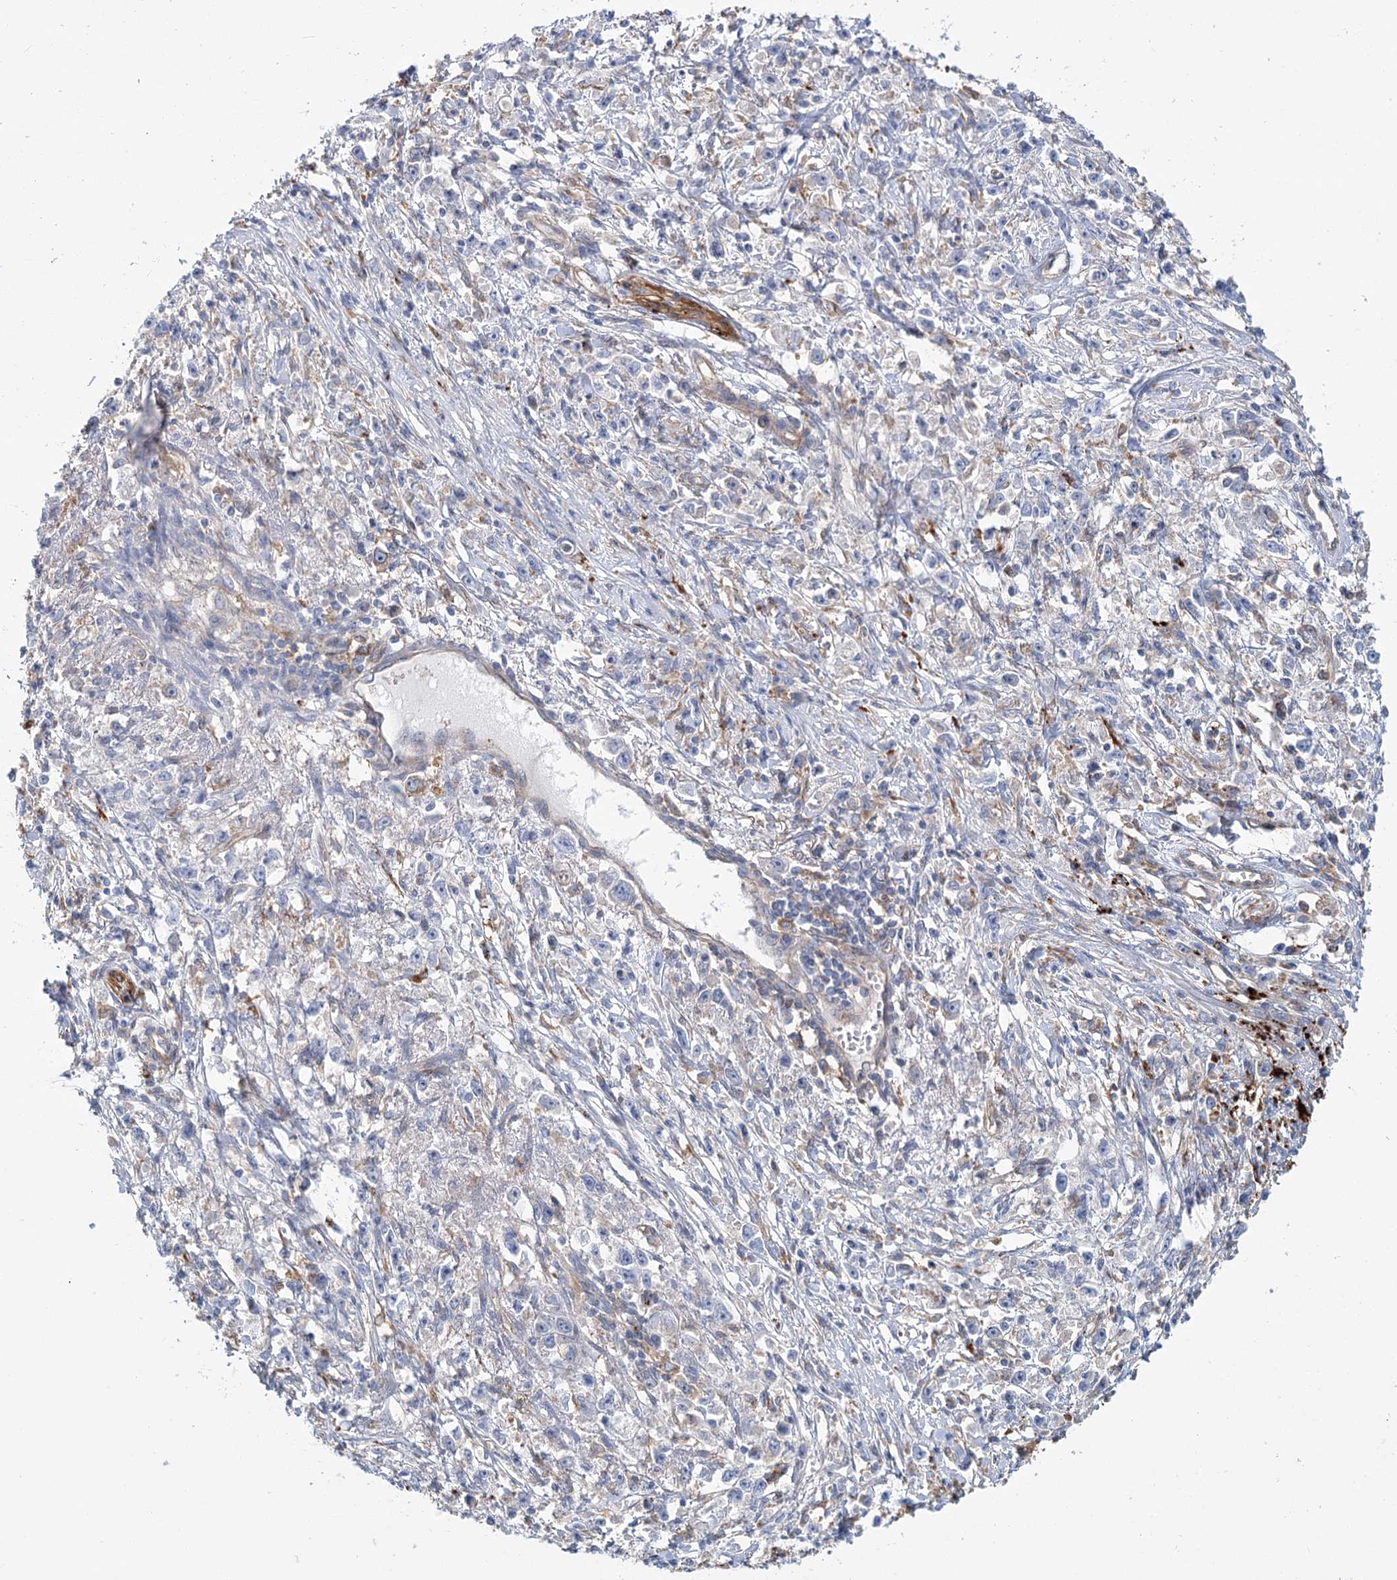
{"staining": {"intensity": "negative", "quantity": "none", "location": "none"}, "tissue": "stomach cancer", "cell_type": "Tumor cells", "image_type": "cancer", "snomed": [{"axis": "morphology", "description": "Adenocarcinoma, NOS"}, {"axis": "topography", "description": "Stomach"}], "caption": "This photomicrograph is of adenocarcinoma (stomach) stained with IHC to label a protein in brown with the nuclei are counter-stained blue. There is no staining in tumor cells.", "gene": "GUSB", "patient": {"sex": "female", "age": 59}}